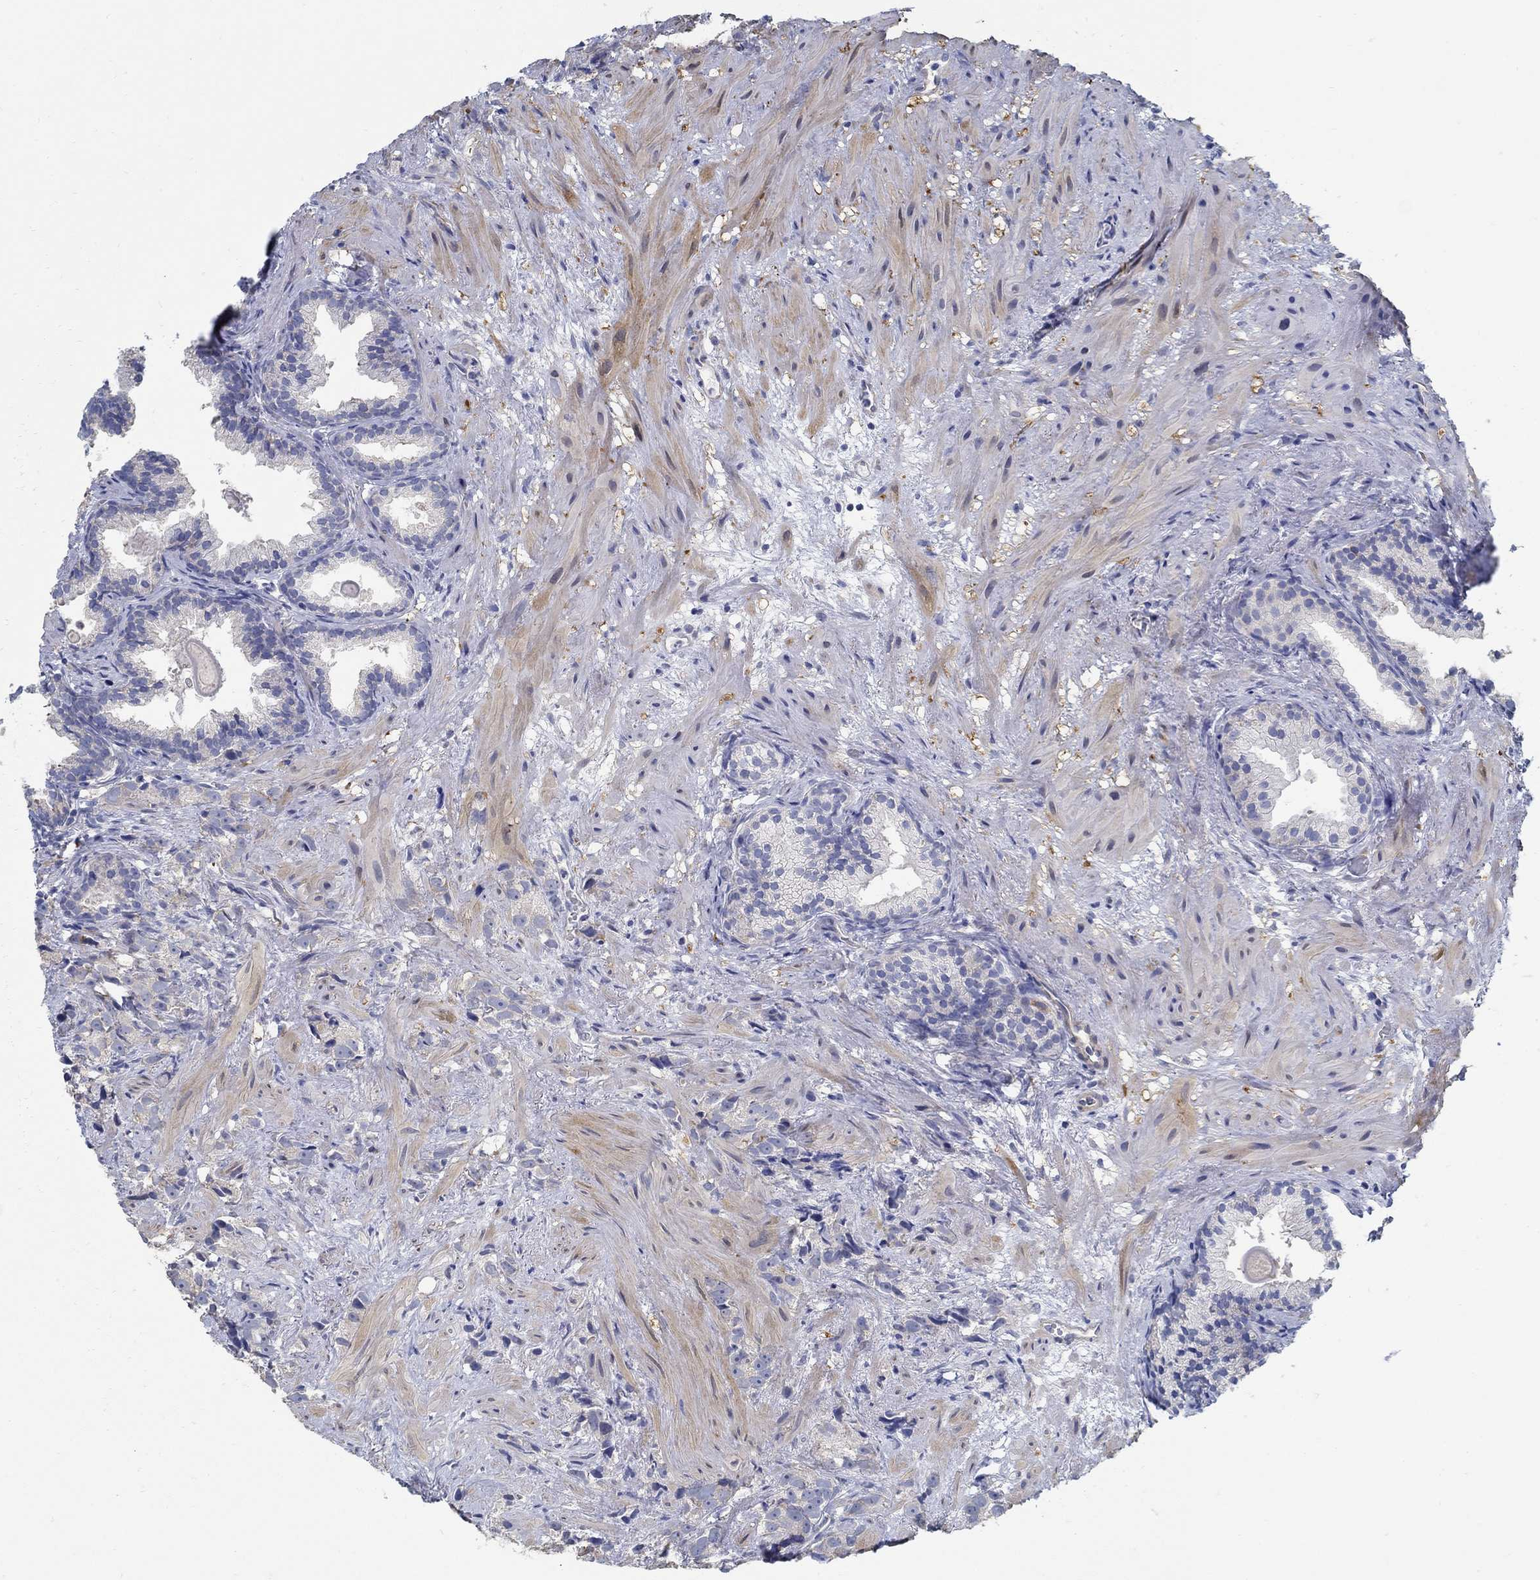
{"staining": {"intensity": "negative", "quantity": "none", "location": "none"}, "tissue": "prostate cancer", "cell_type": "Tumor cells", "image_type": "cancer", "snomed": [{"axis": "morphology", "description": "Adenocarcinoma, High grade"}, {"axis": "topography", "description": "Prostate"}], "caption": "An immunohistochemistry (IHC) micrograph of prostate cancer is shown. There is no staining in tumor cells of prostate cancer.", "gene": "C15orf39", "patient": {"sex": "male", "age": 90}}